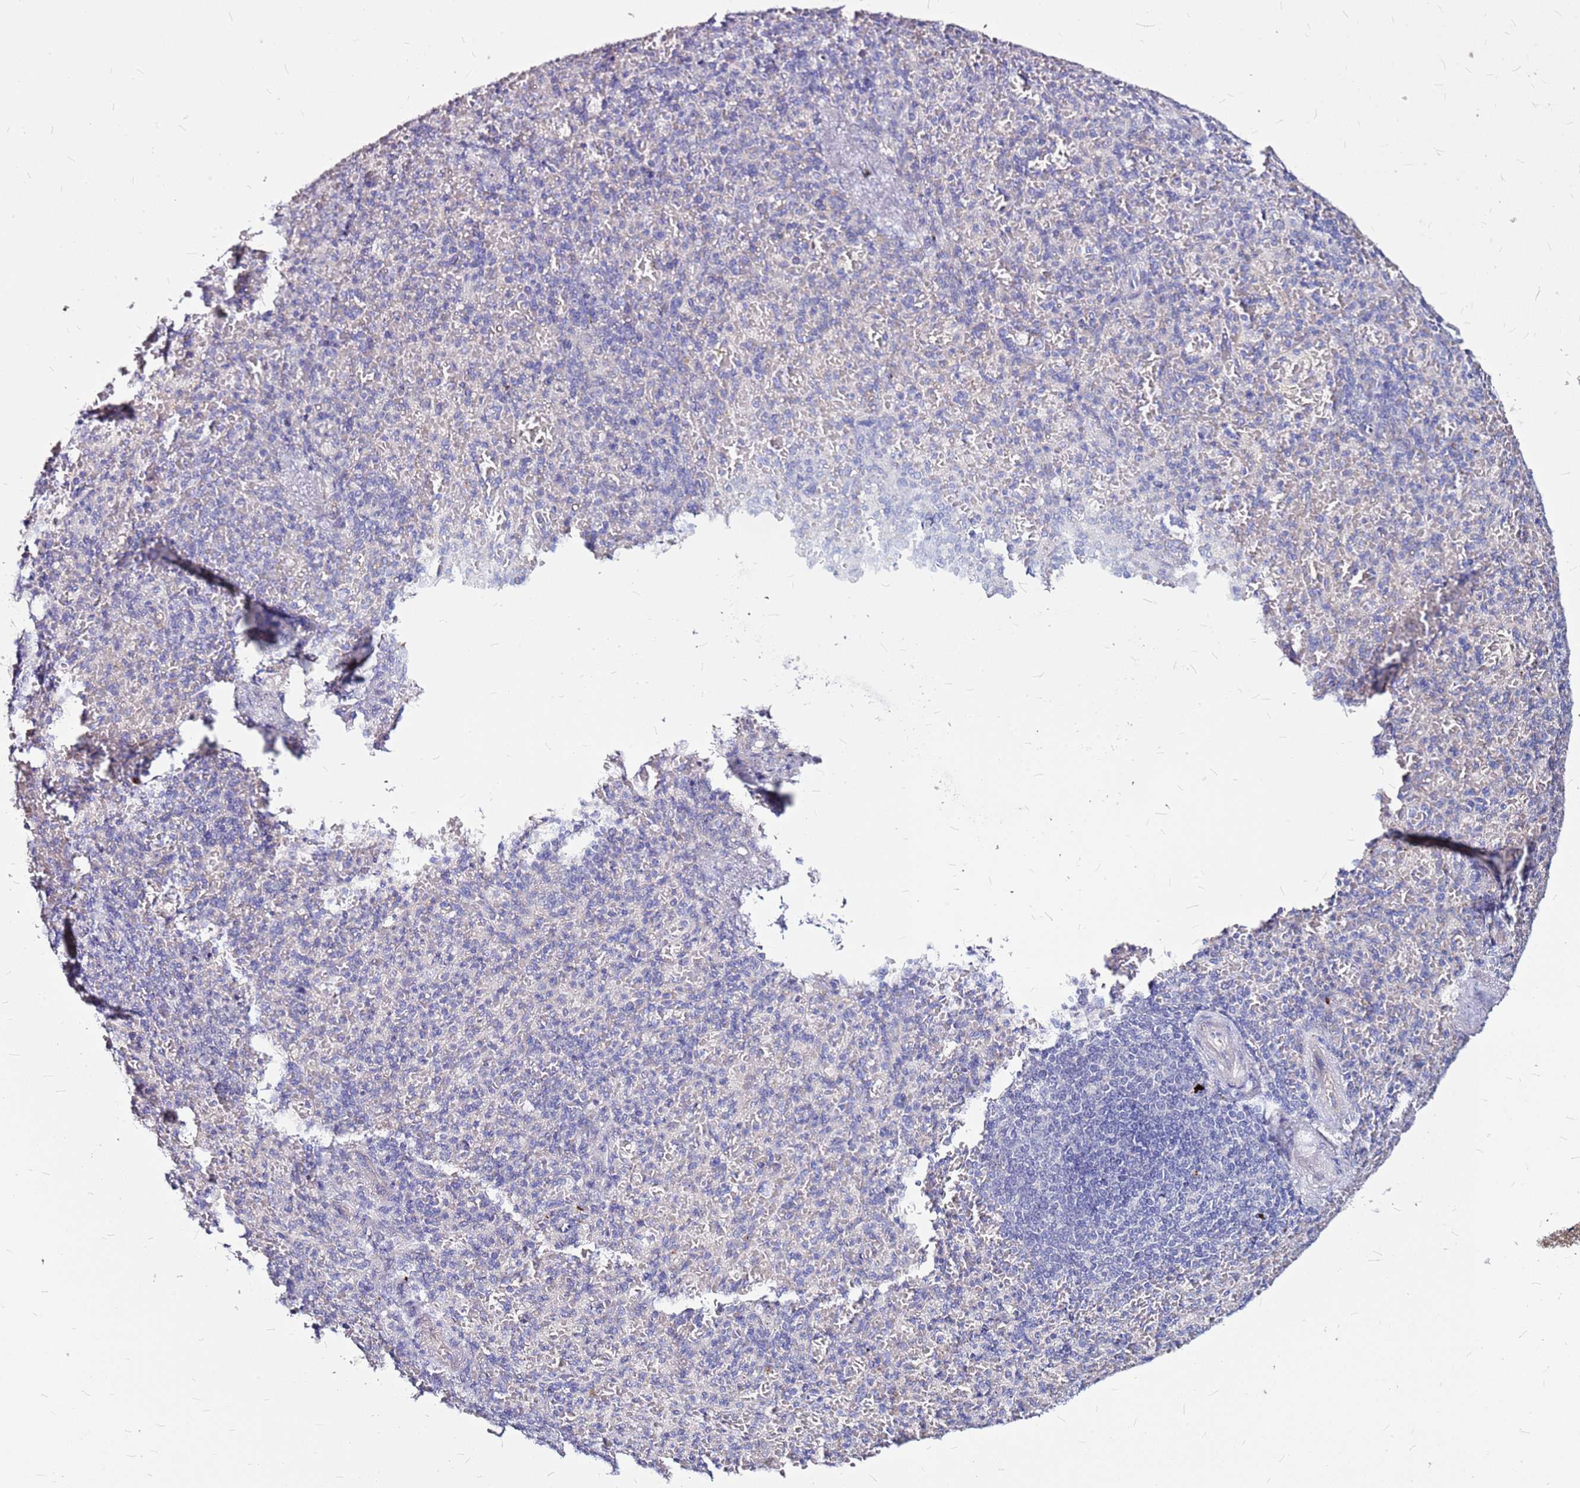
{"staining": {"intensity": "negative", "quantity": "none", "location": "none"}, "tissue": "spleen", "cell_type": "Cells in red pulp", "image_type": "normal", "snomed": [{"axis": "morphology", "description": "Normal tissue, NOS"}, {"axis": "topography", "description": "Spleen"}], "caption": "Immunohistochemical staining of unremarkable human spleen demonstrates no significant positivity in cells in red pulp.", "gene": "CASD1", "patient": {"sex": "female", "age": 74}}